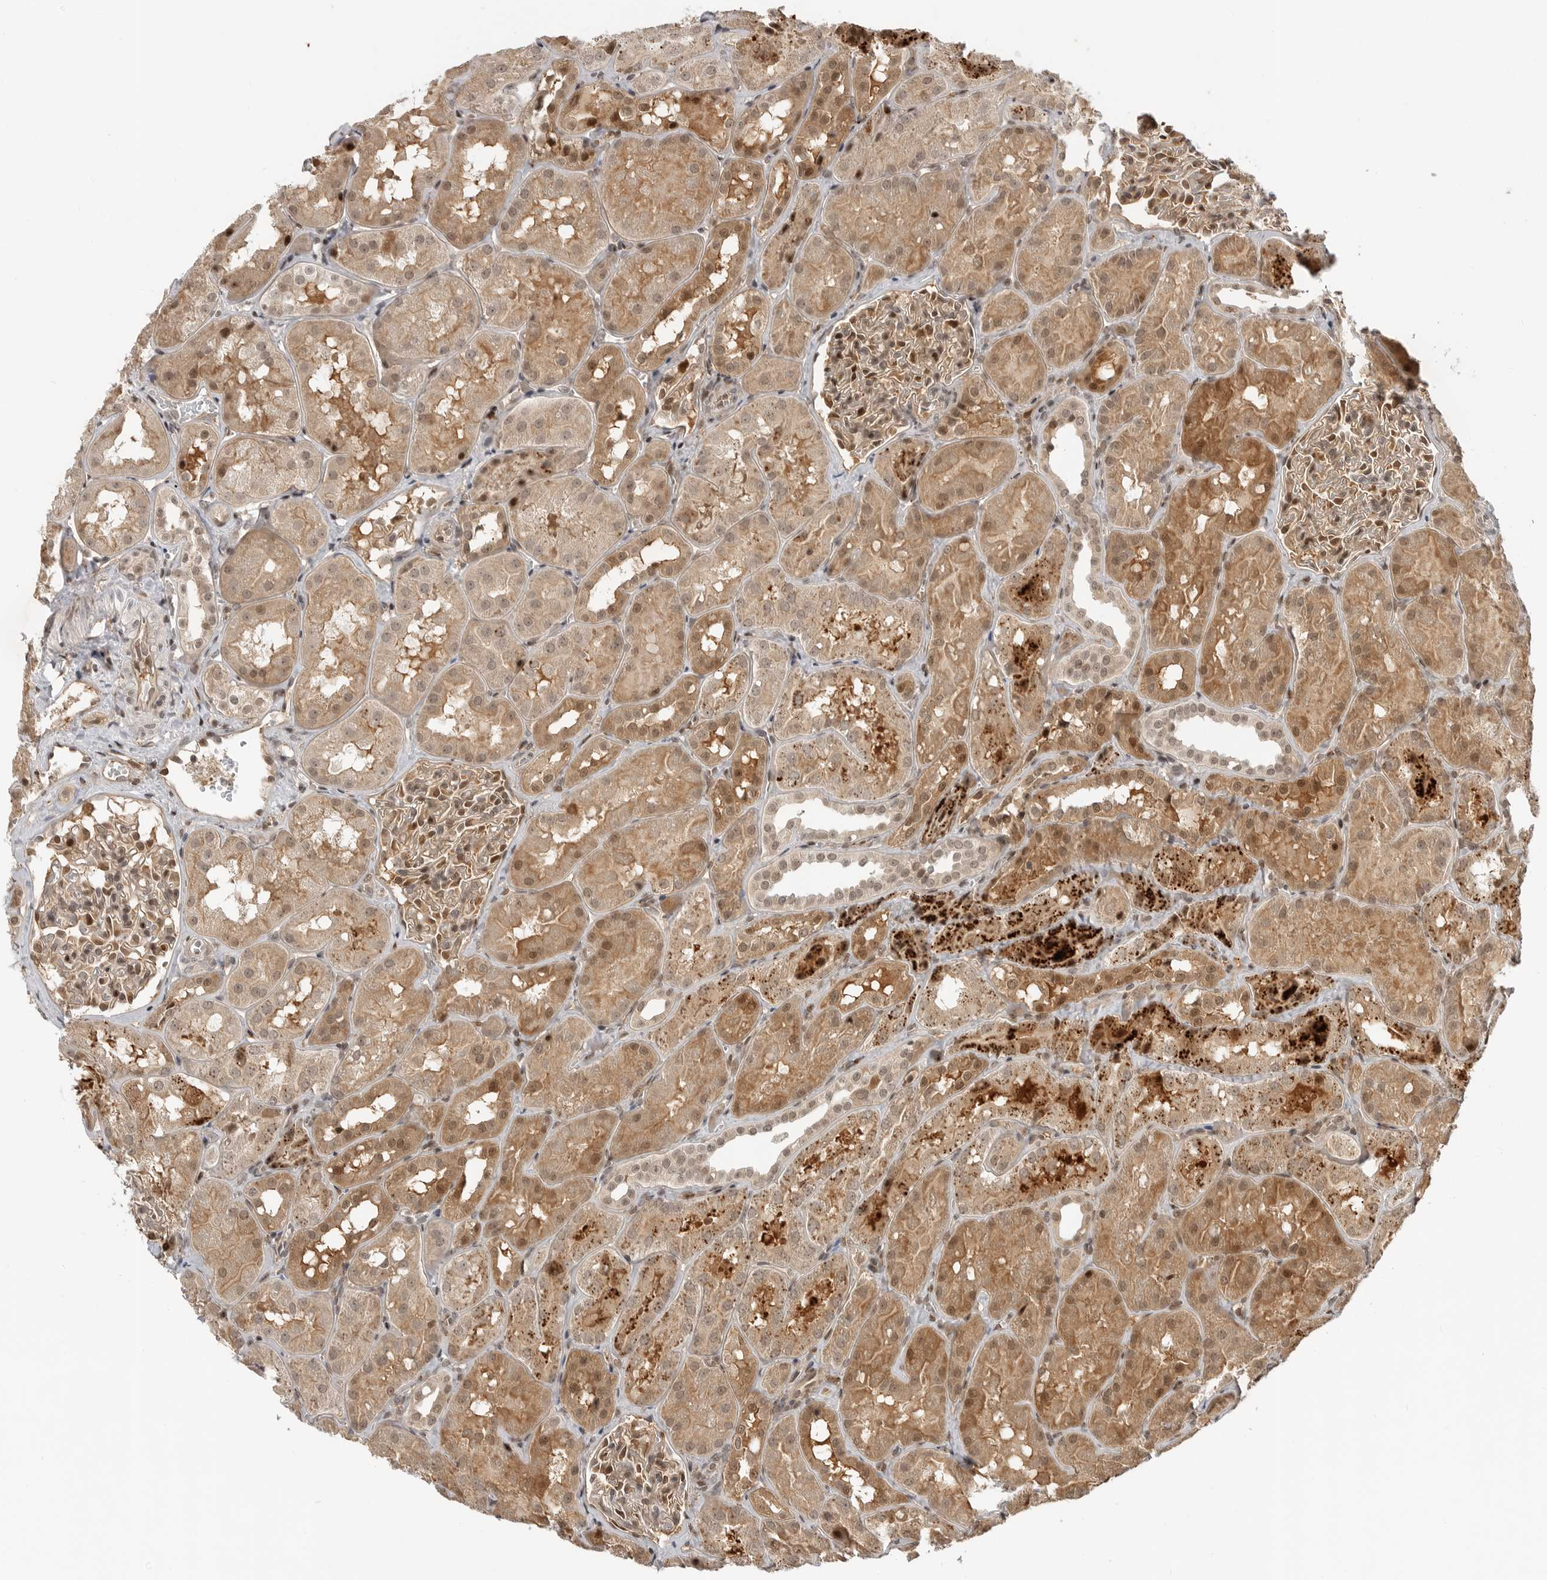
{"staining": {"intensity": "strong", "quantity": "25%-75%", "location": "cytoplasmic/membranous,nuclear"}, "tissue": "kidney", "cell_type": "Cells in glomeruli", "image_type": "normal", "snomed": [{"axis": "morphology", "description": "Normal tissue, NOS"}, {"axis": "topography", "description": "Kidney"}], "caption": "Immunohistochemical staining of benign kidney exhibits high levels of strong cytoplasmic/membranous,nuclear expression in about 25%-75% of cells in glomeruli. The protein of interest is shown in brown color, while the nuclei are stained blue.", "gene": "BMP2K", "patient": {"sex": "male", "age": 16}}